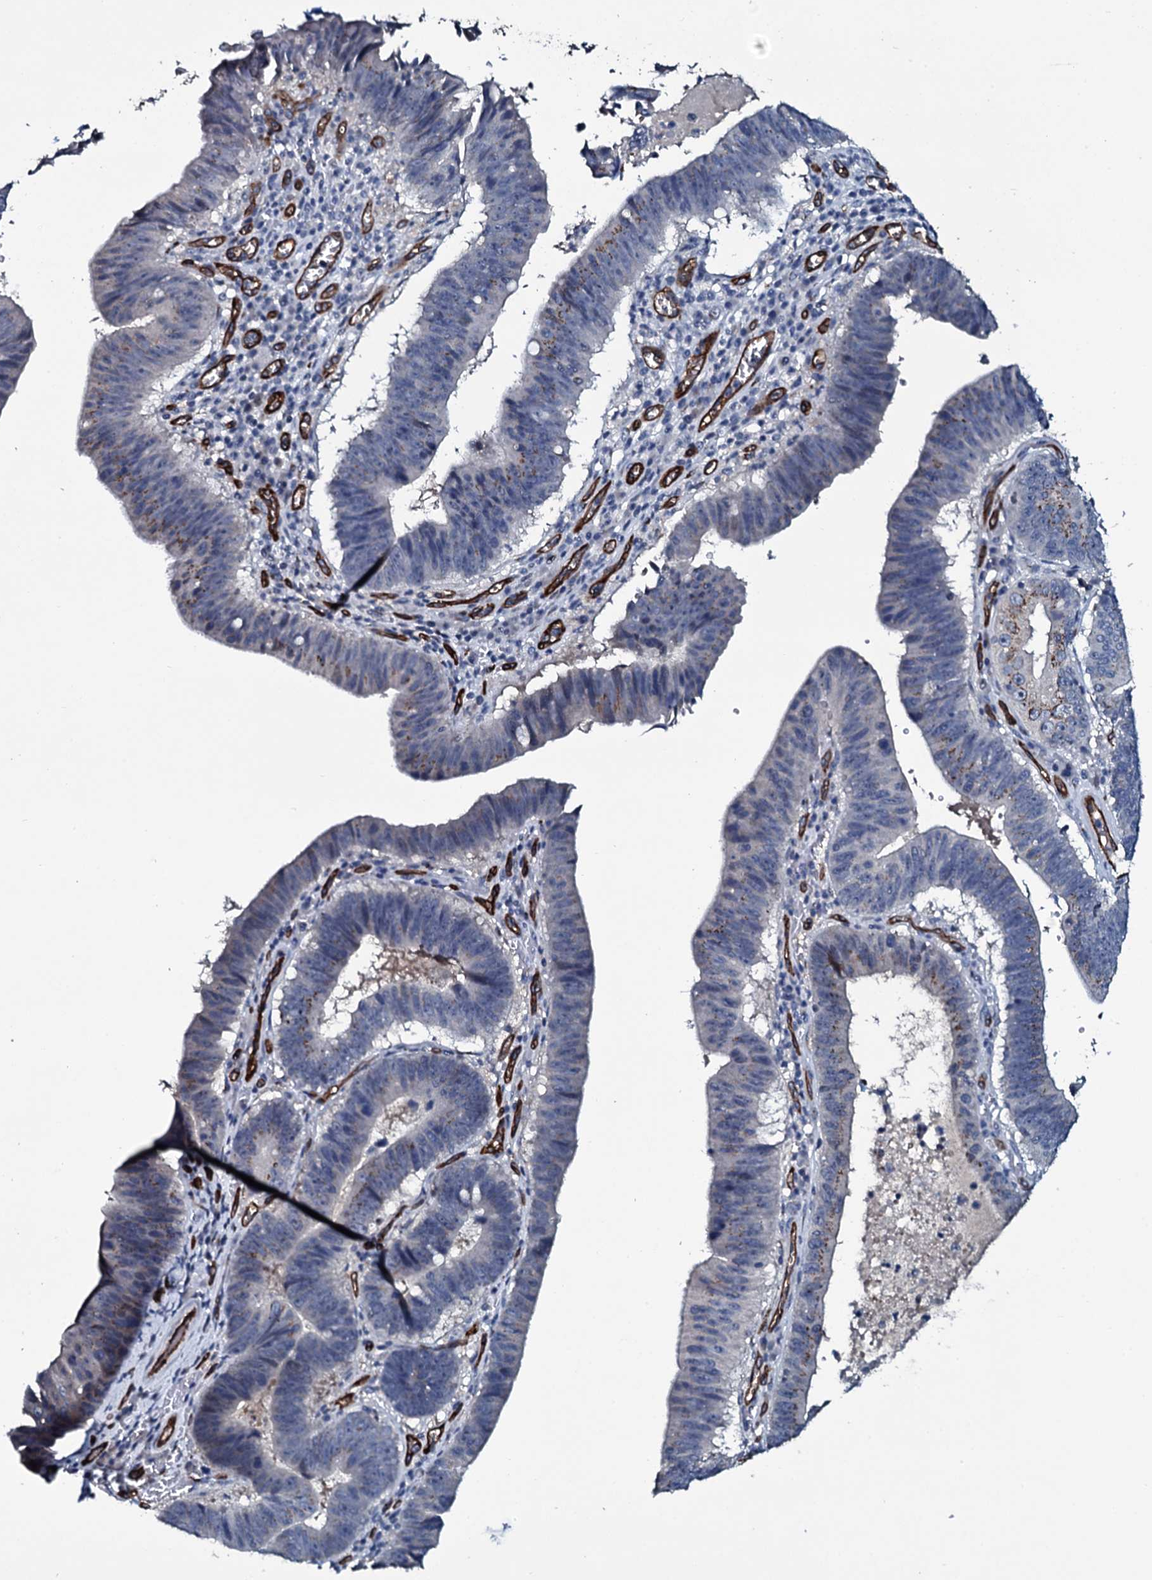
{"staining": {"intensity": "moderate", "quantity": "25%-75%", "location": "cytoplasmic/membranous"}, "tissue": "stomach cancer", "cell_type": "Tumor cells", "image_type": "cancer", "snomed": [{"axis": "morphology", "description": "Adenocarcinoma, NOS"}, {"axis": "topography", "description": "Stomach"}], "caption": "Immunohistochemistry (IHC) of stomach adenocarcinoma demonstrates medium levels of moderate cytoplasmic/membranous positivity in approximately 25%-75% of tumor cells. Using DAB (brown) and hematoxylin (blue) stains, captured at high magnification using brightfield microscopy.", "gene": "CLEC14A", "patient": {"sex": "male", "age": 59}}